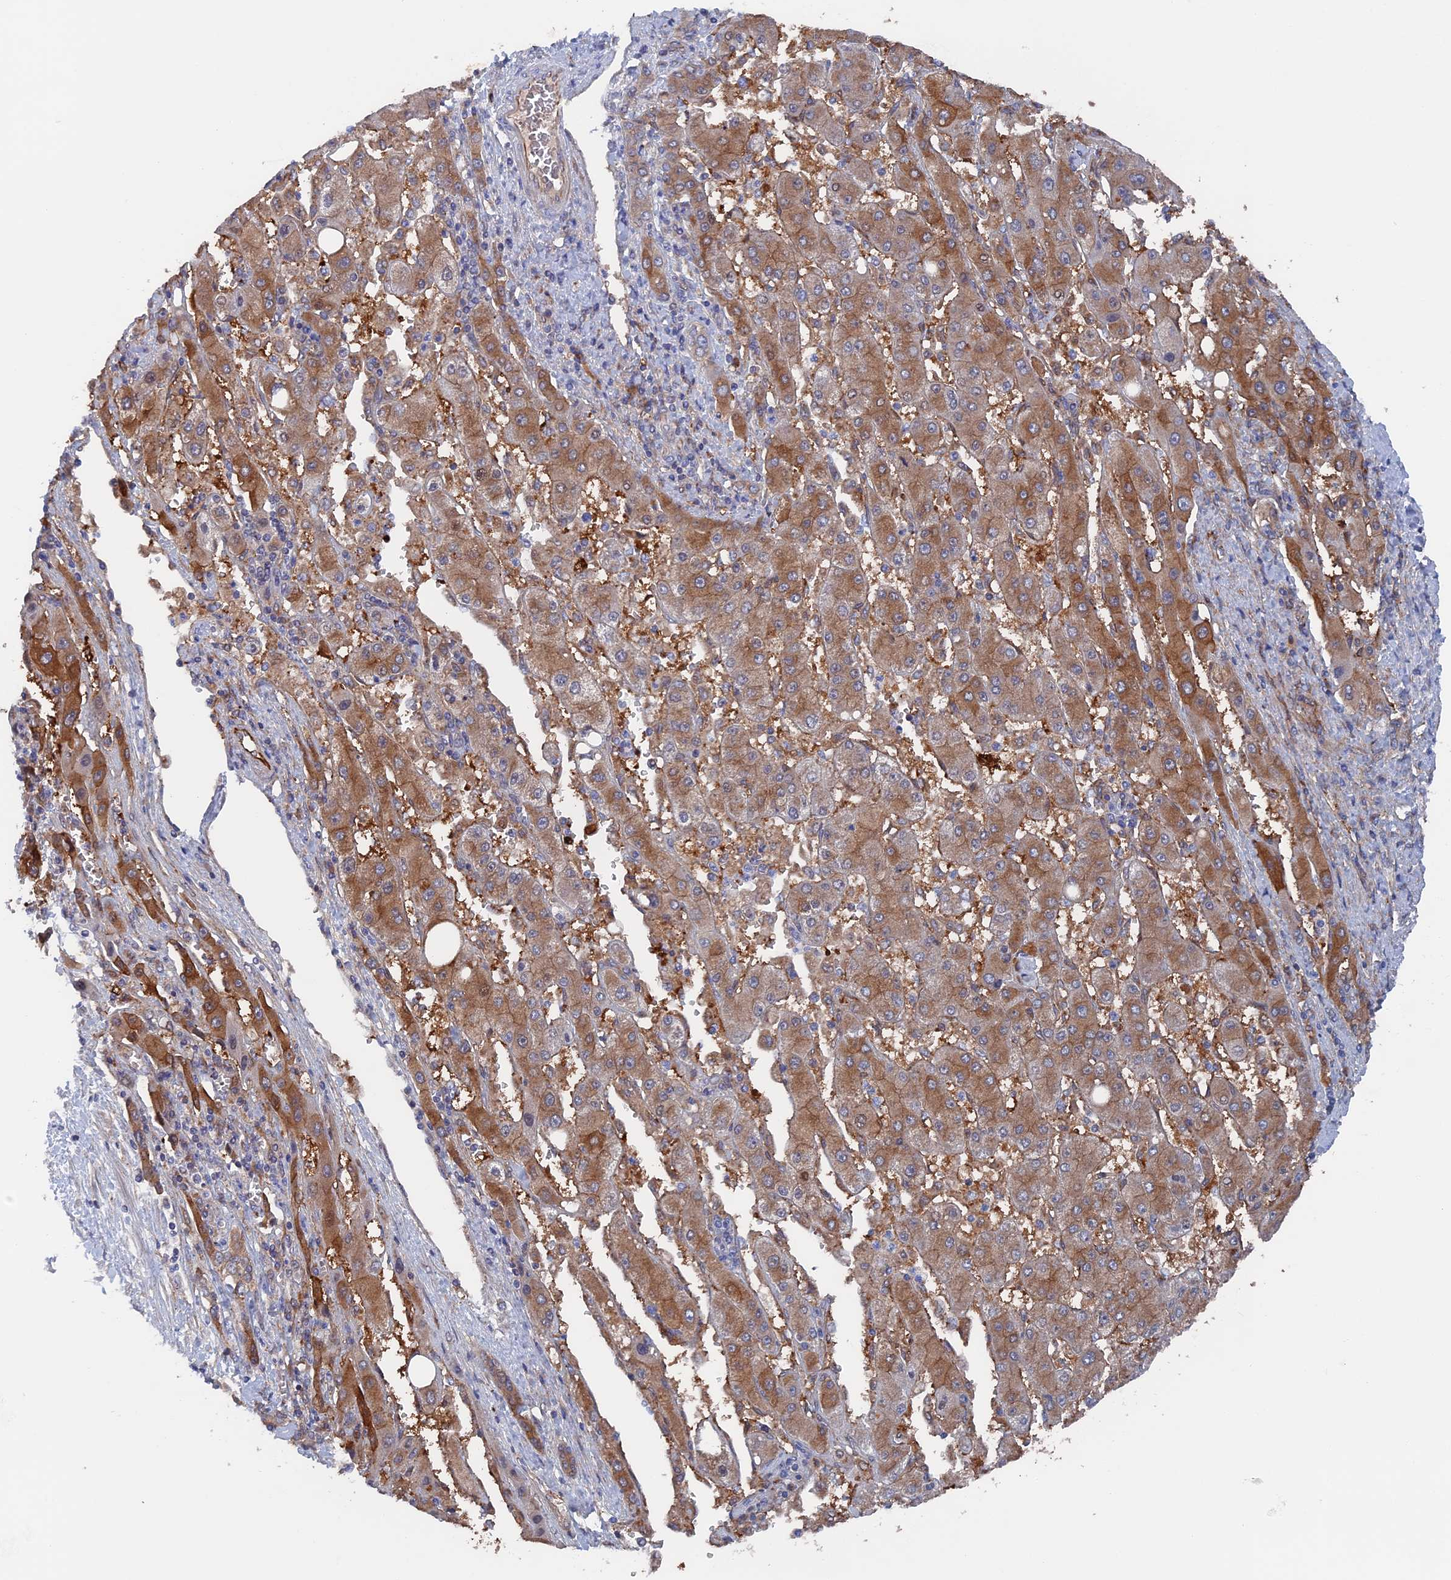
{"staining": {"intensity": "moderate", "quantity": ">75%", "location": "cytoplasmic/membranous"}, "tissue": "liver cancer", "cell_type": "Tumor cells", "image_type": "cancer", "snomed": [{"axis": "morphology", "description": "Carcinoma, Hepatocellular, NOS"}, {"axis": "topography", "description": "Liver"}], "caption": "A high-resolution histopathology image shows immunohistochemistry staining of liver cancer, which exhibits moderate cytoplasmic/membranous expression in about >75% of tumor cells. The protein is stained brown, and the nuclei are stained in blue (DAB (3,3'-diaminobenzidine) IHC with brightfield microscopy, high magnification).", "gene": "SMG9", "patient": {"sex": "female", "age": 73}}